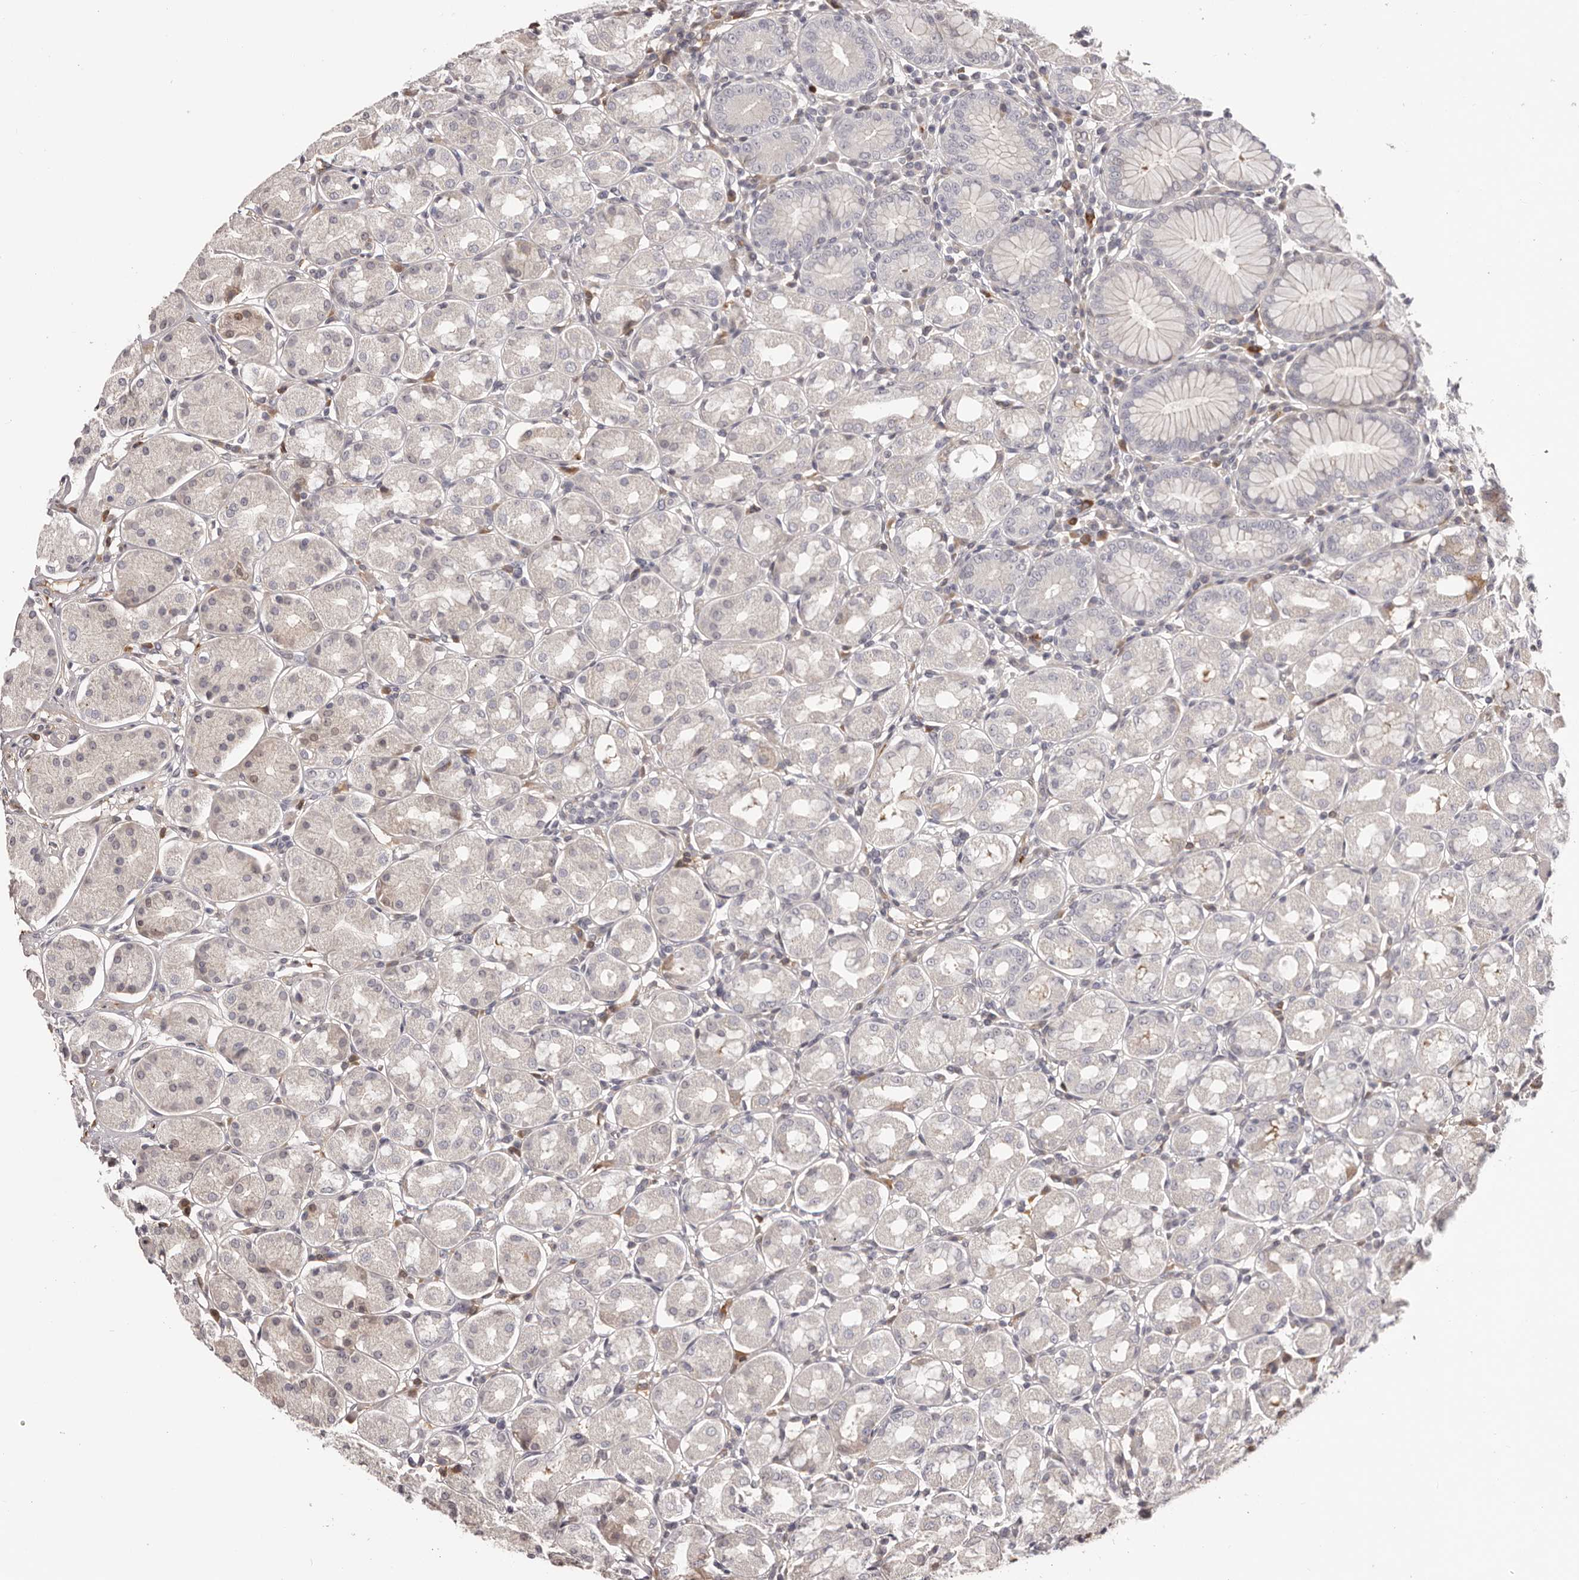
{"staining": {"intensity": "moderate", "quantity": "<25%", "location": "cytoplasmic/membranous"}, "tissue": "stomach", "cell_type": "Glandular cells", "image_type": "normal", "snomed": [{"axis": "morphology", "description": "Normal tissue, NOS"}, {"axis": "topography", "description": "Stomach"}, {"axis": "topography", "description": "Stomach, lower"}], "caption": "IHC micrograph of unremarkable human stomach stained for a protein (brown), which displays low levels of moderate cytoplasmic/membranous staining in about <25% of glandular cells.", "gene": "OTUD3", "patient": {"sex": "female", "age": 56}}